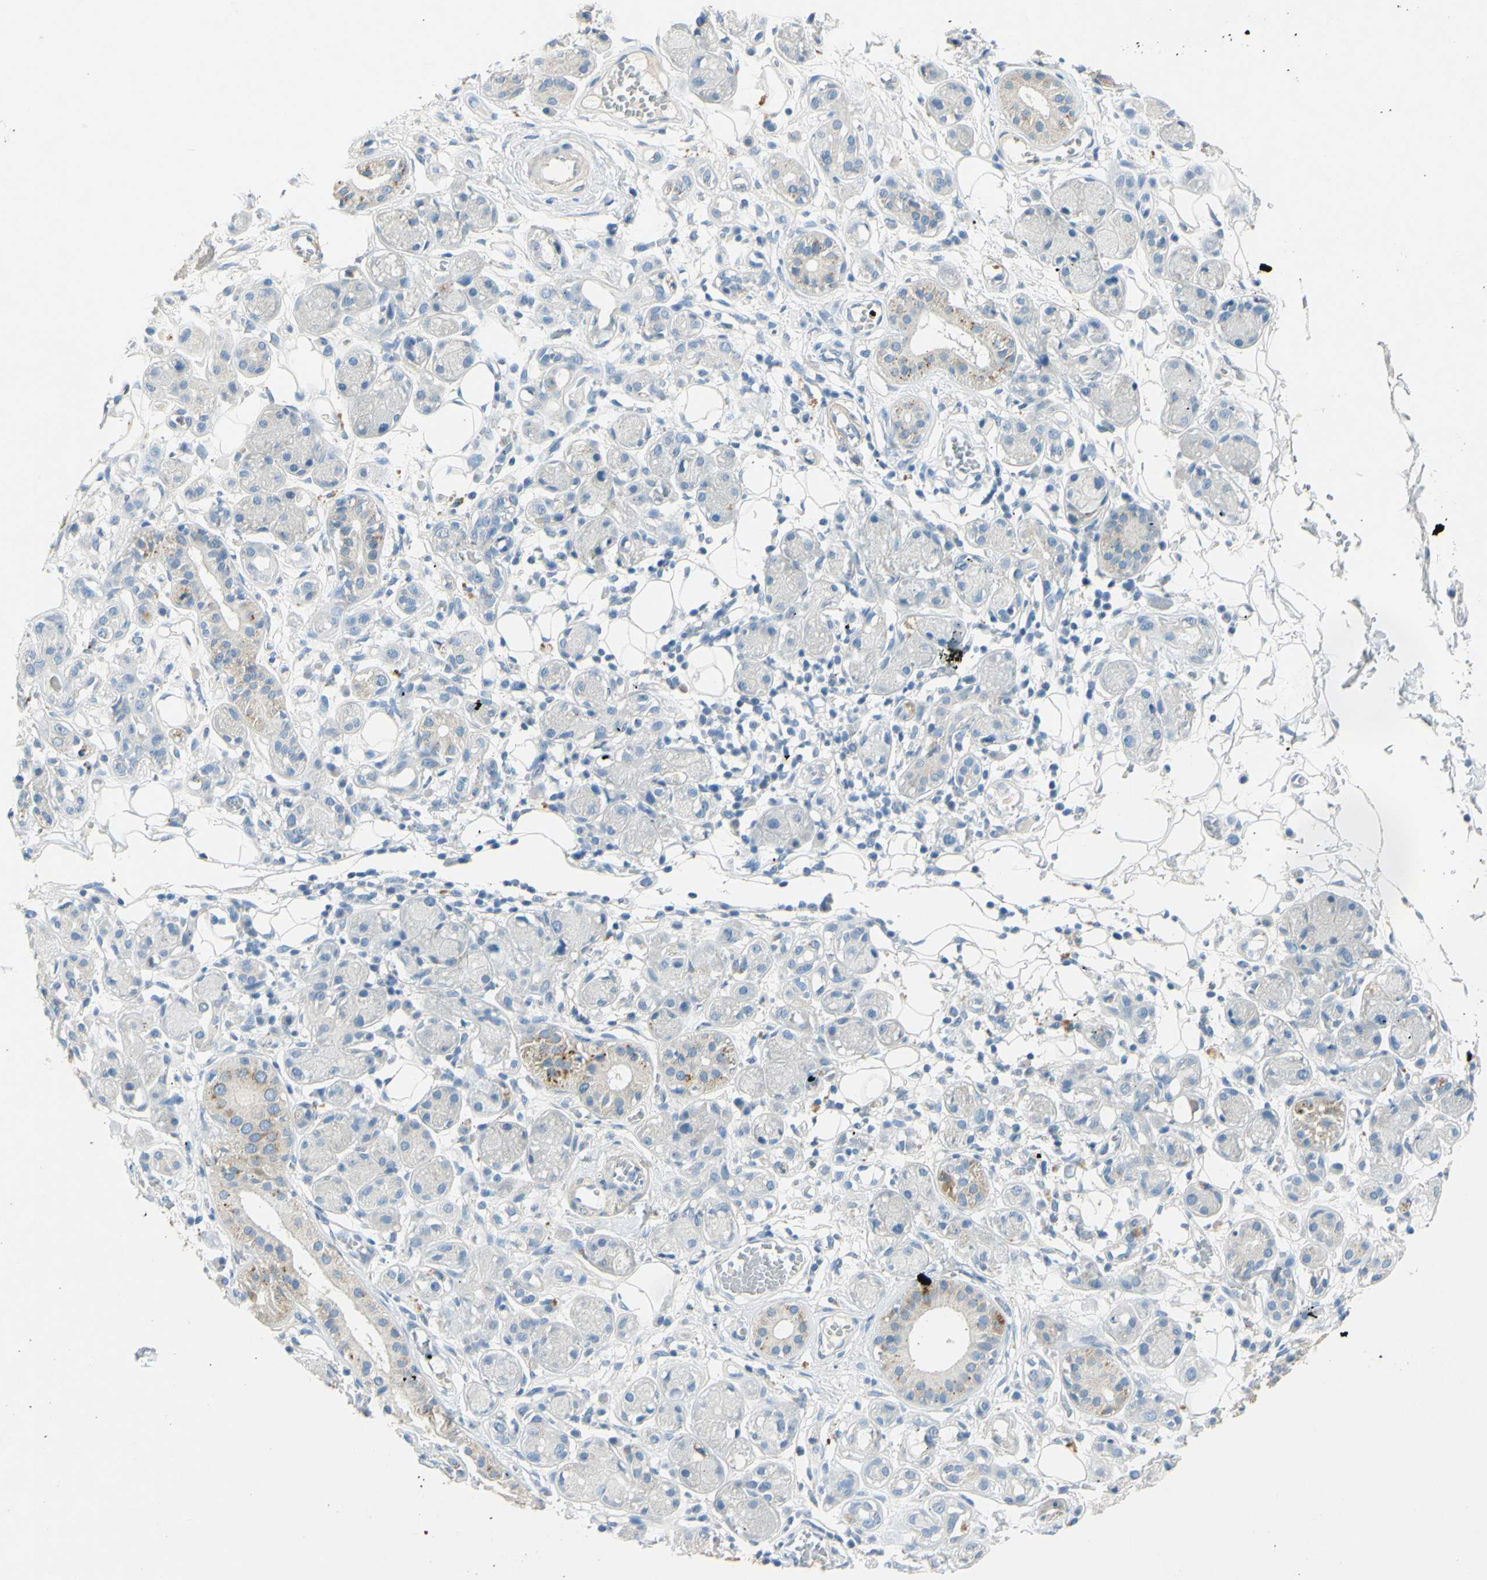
{"staining": {"intensity": "negative", "quantity": "none", "location": "none"}, "tissue": "adipose tissue", "cell_type": "Adipocytes", "image_type": "normal", "snomed": [{"axis": "morphology", "description": "Normal tissue, NOS"}, {"axis": "morphology", "description": "Inflammation, NOS"}, {"axis": "topography", "description": "Vascular tissue"}, {"axis": "topography", "description": "Salivary gland"}], "caption": "IHC of benign human adipose tissue demonstrates no expression in adipocytes.", "gene": "CDH10", "patient": {"sex": "female", "age": 75}}